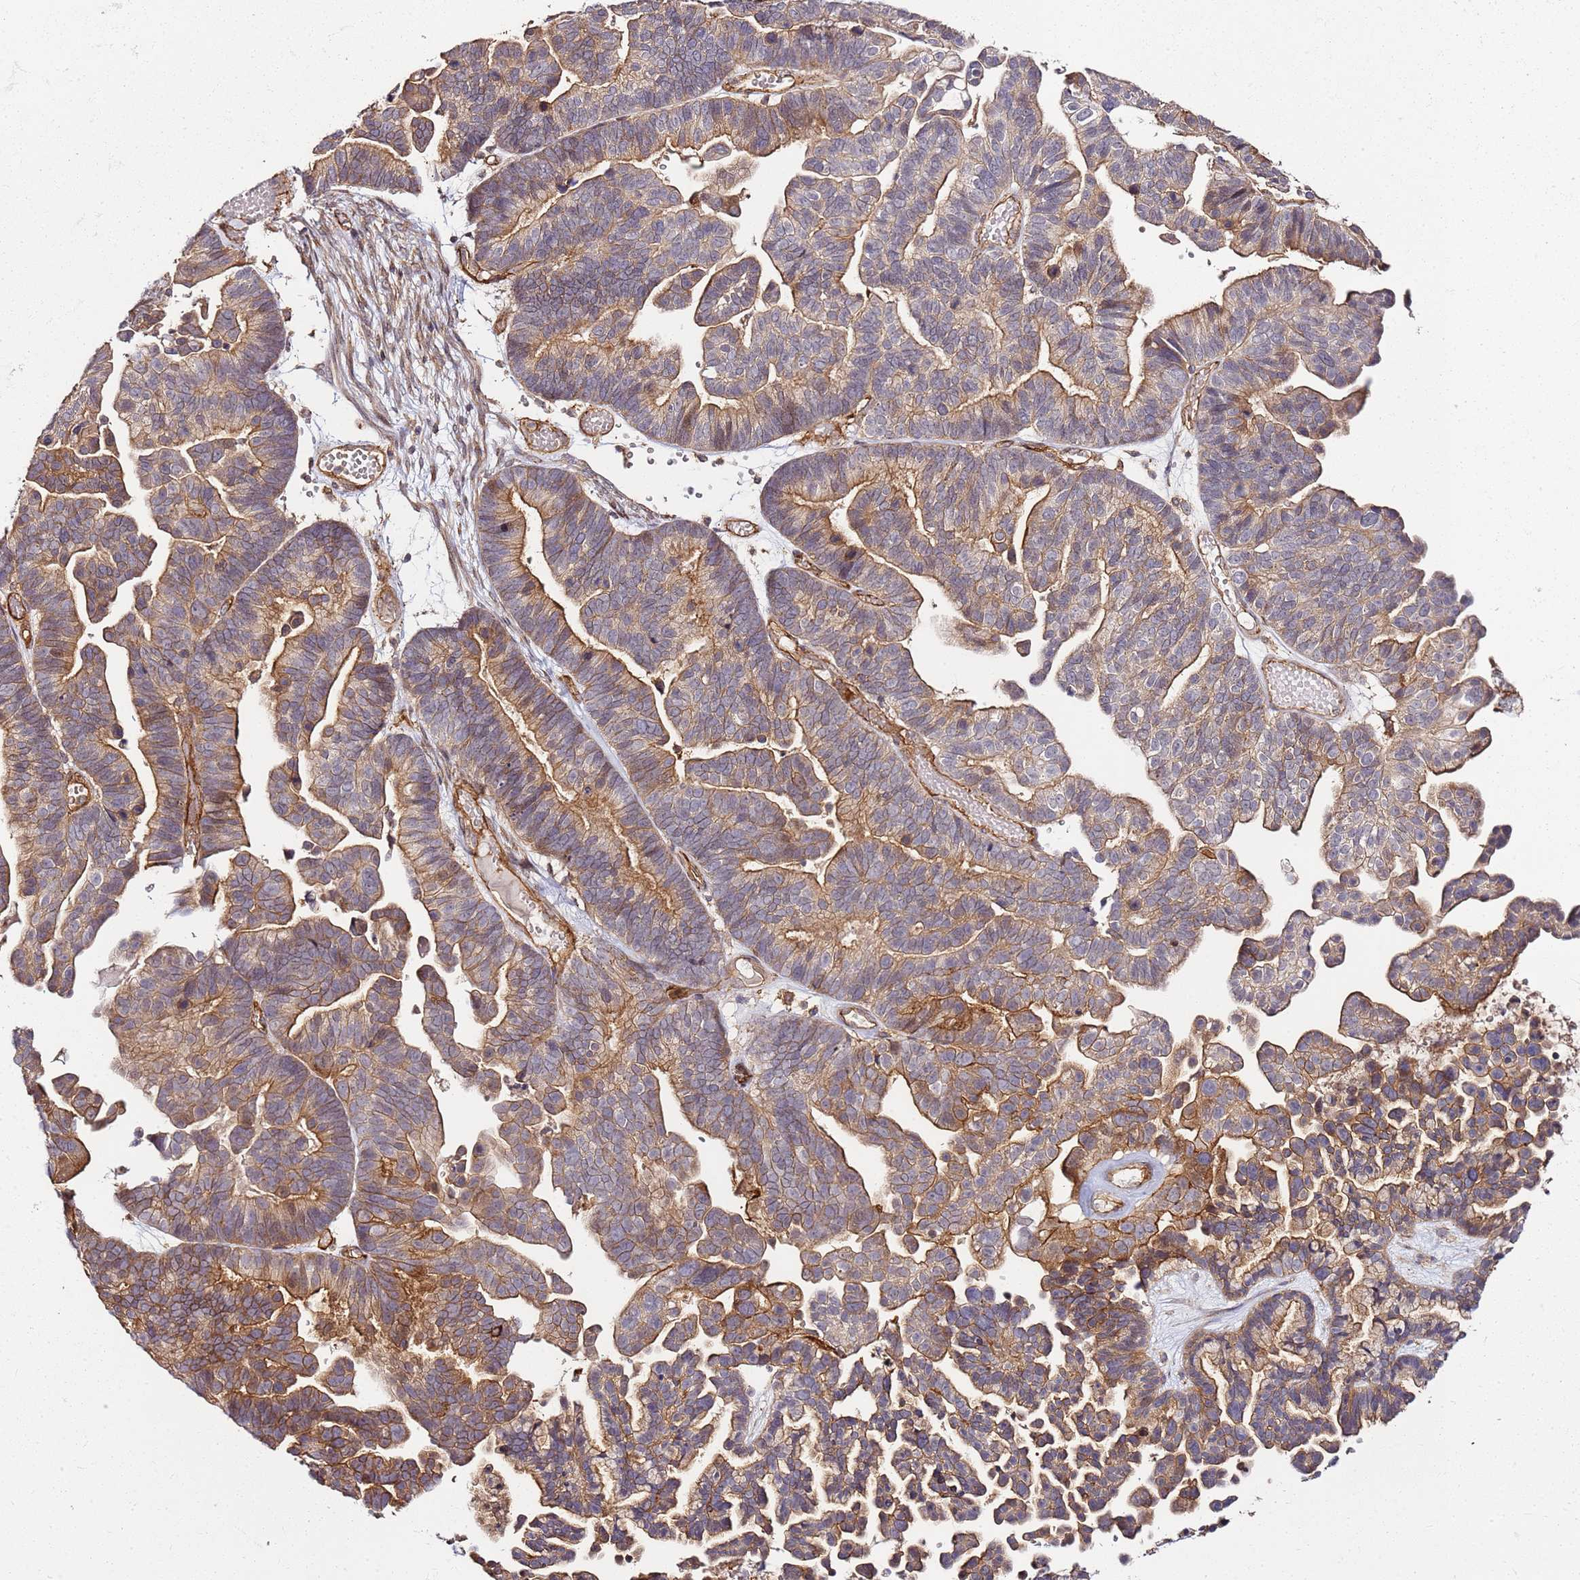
{"staining": {"intensity": "moderate", "quantity": ">75%", "location": "cytoplasmic/membranous"}, "tissue": "ovarian cancer", "cell_type": "Tumor cells", "image_type": "cancer", "snomed": [{"axis": "morphology", "description": "Cystadenocarcinoma, serous, NOS"}, {"axis": "topography", "description": "Ovary"}], "caption": "There is medium levels of moderate cytoplasmic/membranous positivity in tumor cells of ovarian cancer (serous cystadenocarcinoma), as demonstrated by immunohistochemical staining (brown color).", "gene": "CCNYL1", "patient": {"sex": "female", "age": 56}}